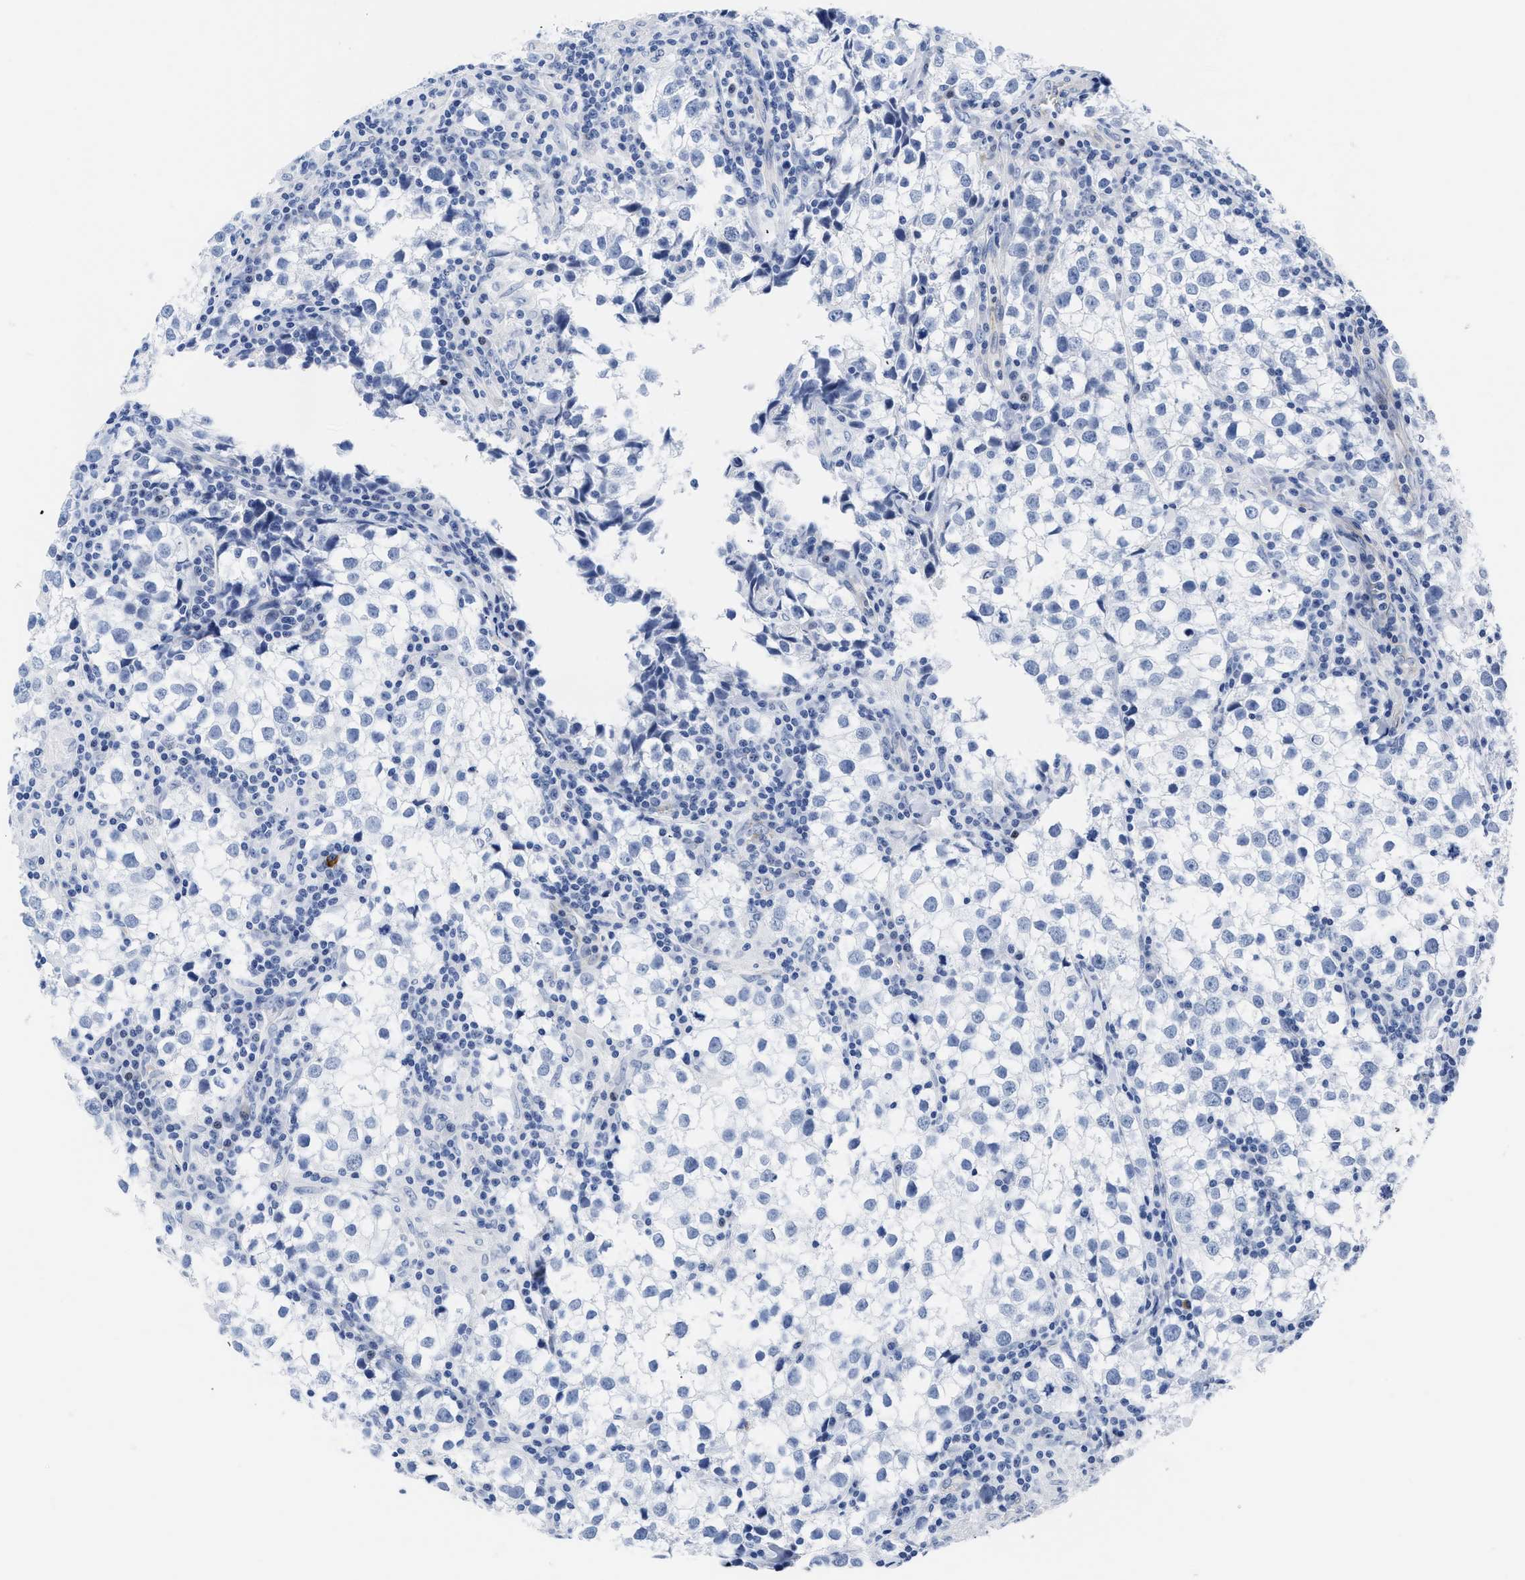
{"staining": {"intensity": "negative", "quantity": "none", "location": "none"}, "tissue": "testis cancer", "cell_type": "Tumor cells", "image_type": "cancer", "snomed": [{"axis": "morphology", "description": "Seminoma, NOS"}, {"axis": "morphology", "description": "Carcinoma, Embryonal, NOS"}, {"axis": "topography", "description": "Testis"}], "caption": "The immunohistochemistry histopathology image has no significant positivity in tumor cells of seminoma (testis) tissue.", "gene": "KCNMB3", "patient": {"sex": "male", "age": 36}}